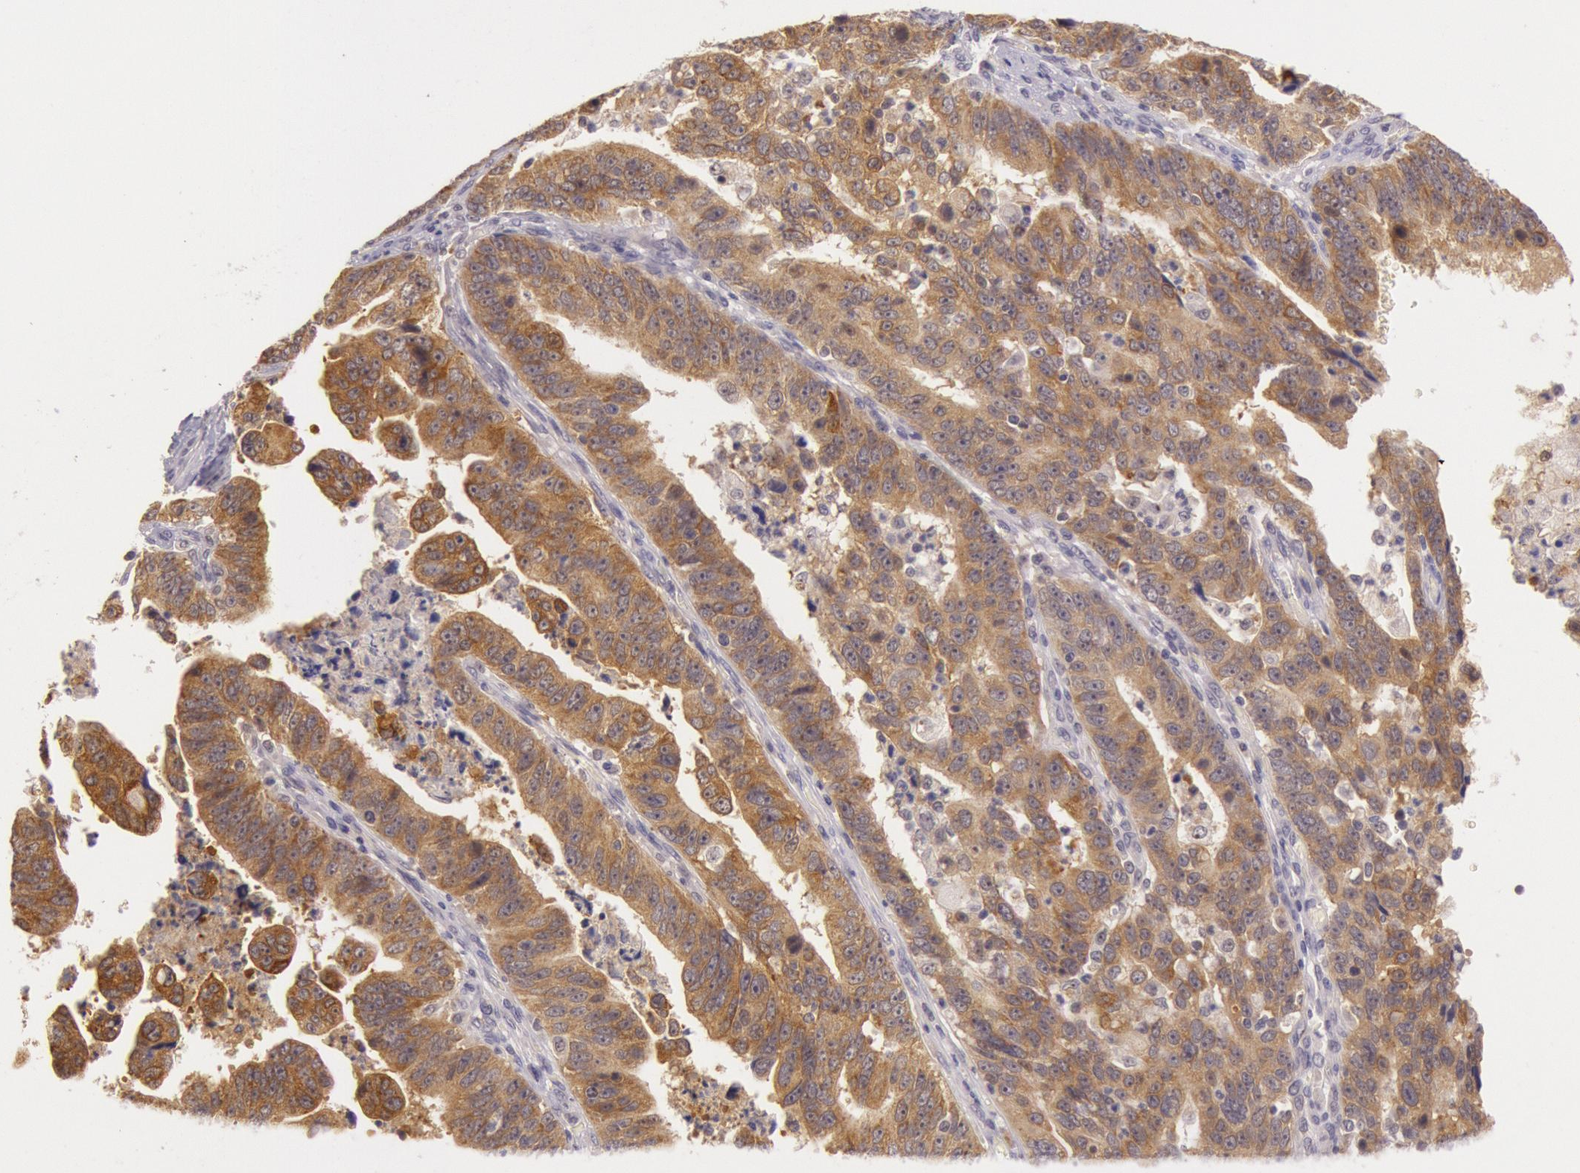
{"staining": {"intensity": "strong", "quantity": ">75%", "location": "cytoplasmic/membranous"}, "tissue": "stomach cancer", "cell_type": "Tumor cells", "image_type": "cancer", "snomed": [{"axis": "morphology", "description": "Adenocarcinoma, NOS"}, {"axis": "topography", "description": "Stomach, upper"}], "caption": "Tumor cells display high levels of strong cytoplasmic/membranous positivity in about >75% of cells in stomach adenocarcinoma.", "gene": "CDK16", "patient": {"sex": "female", "age": 50}}